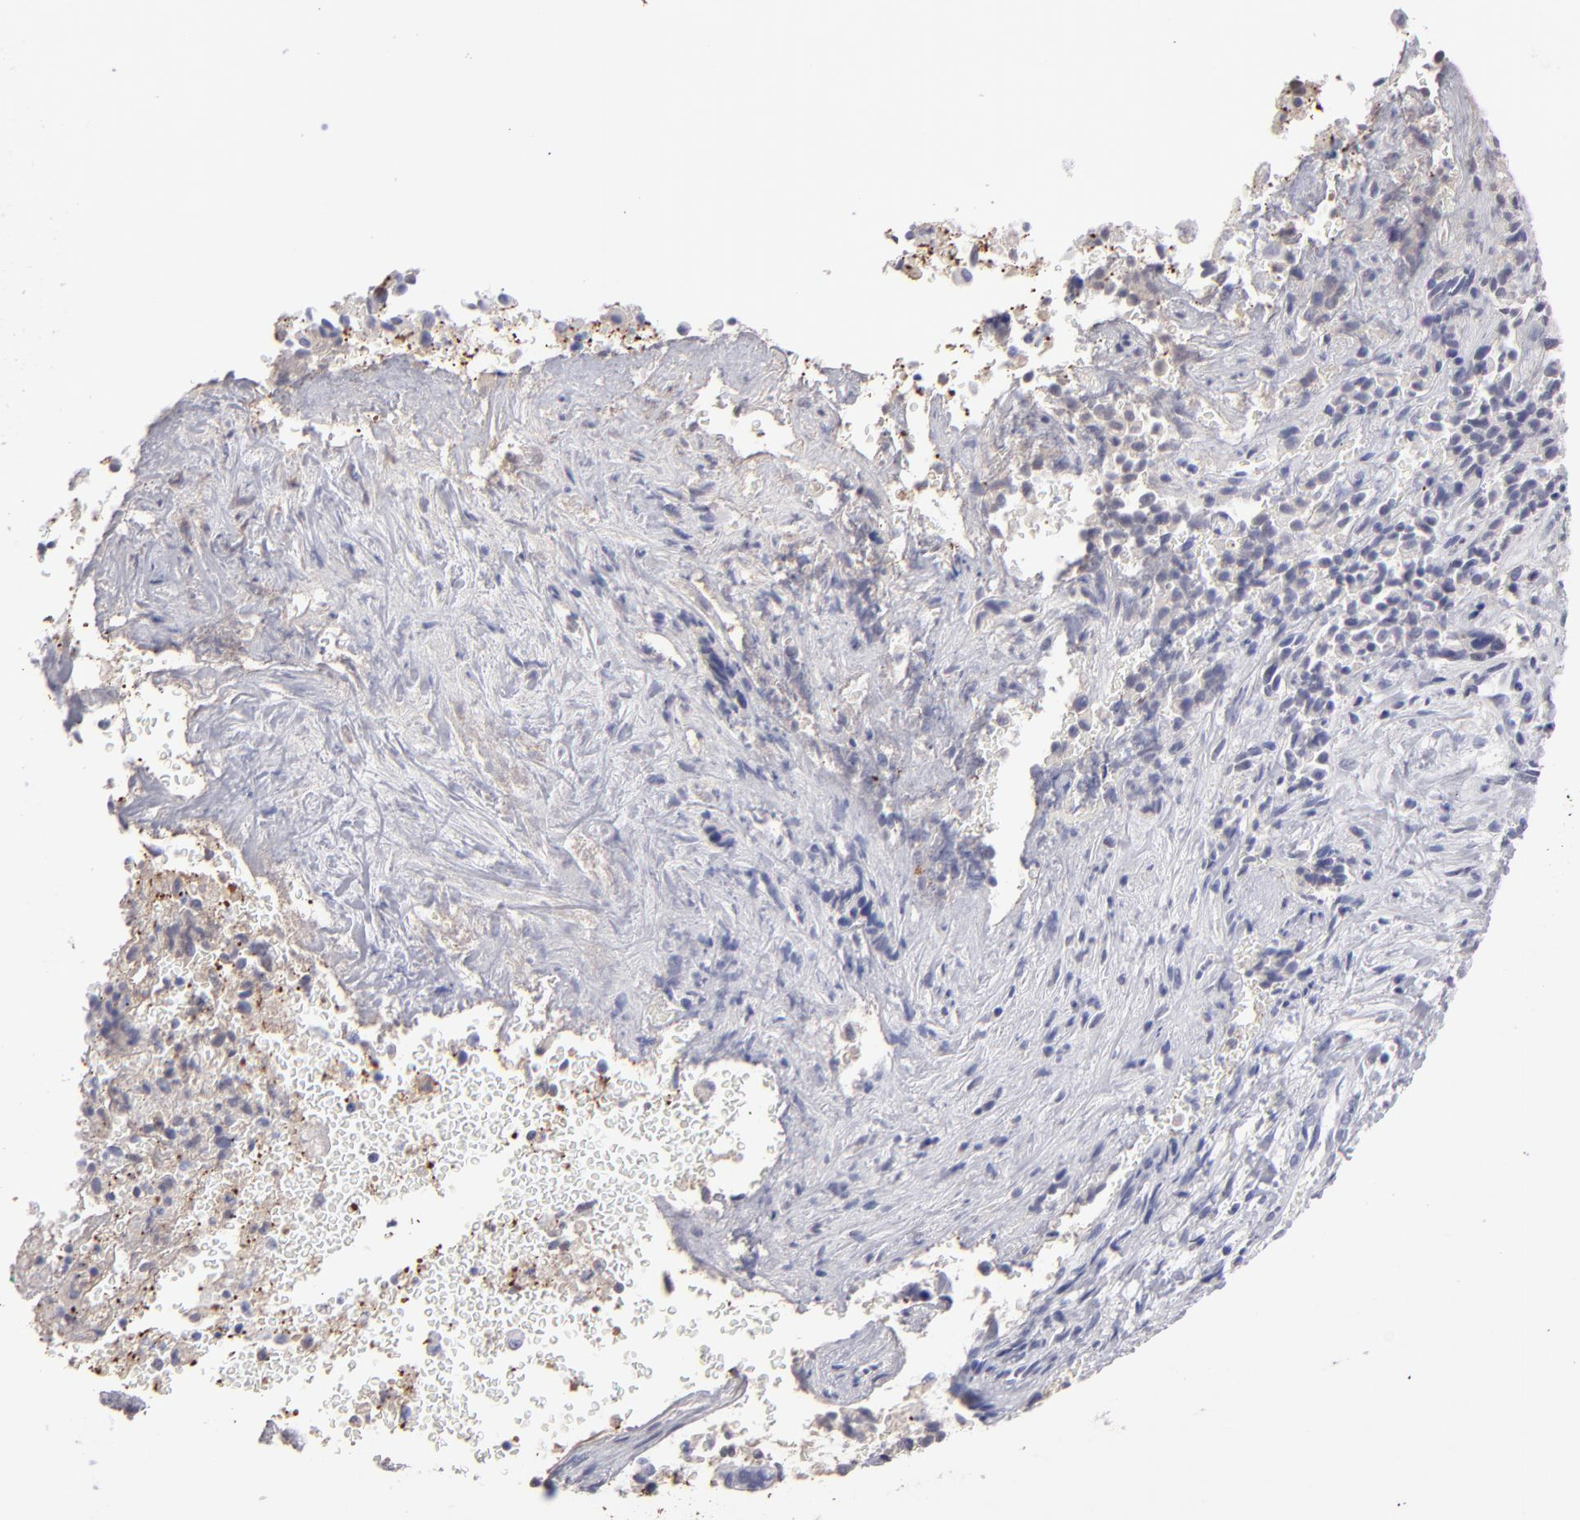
{"staining": {"intensity": "negative", "quantity": "none", "location": "none"}, "tissue": "liver cancer", "cell_type": "Tumor cells", "image_type": "cancer", "snomed": [{"axis": "morphology", "description": "Cholangiocarcinoma"}, {"axis": "topography", "description": "Liver"}], "caption": "The immunohistochemistry micrograph has no significant expression in tumor cells of cholangiocarcinoma (liver) tissue. (Stains: DAB (3,3'-diaminobenzidine) immunohistochemistry with hematoxylin counter stain, Microscopy: brightfield microscopy at high magnification).", "gene": "ALDOB", "patient": {"sex": "male", "age": 57}}